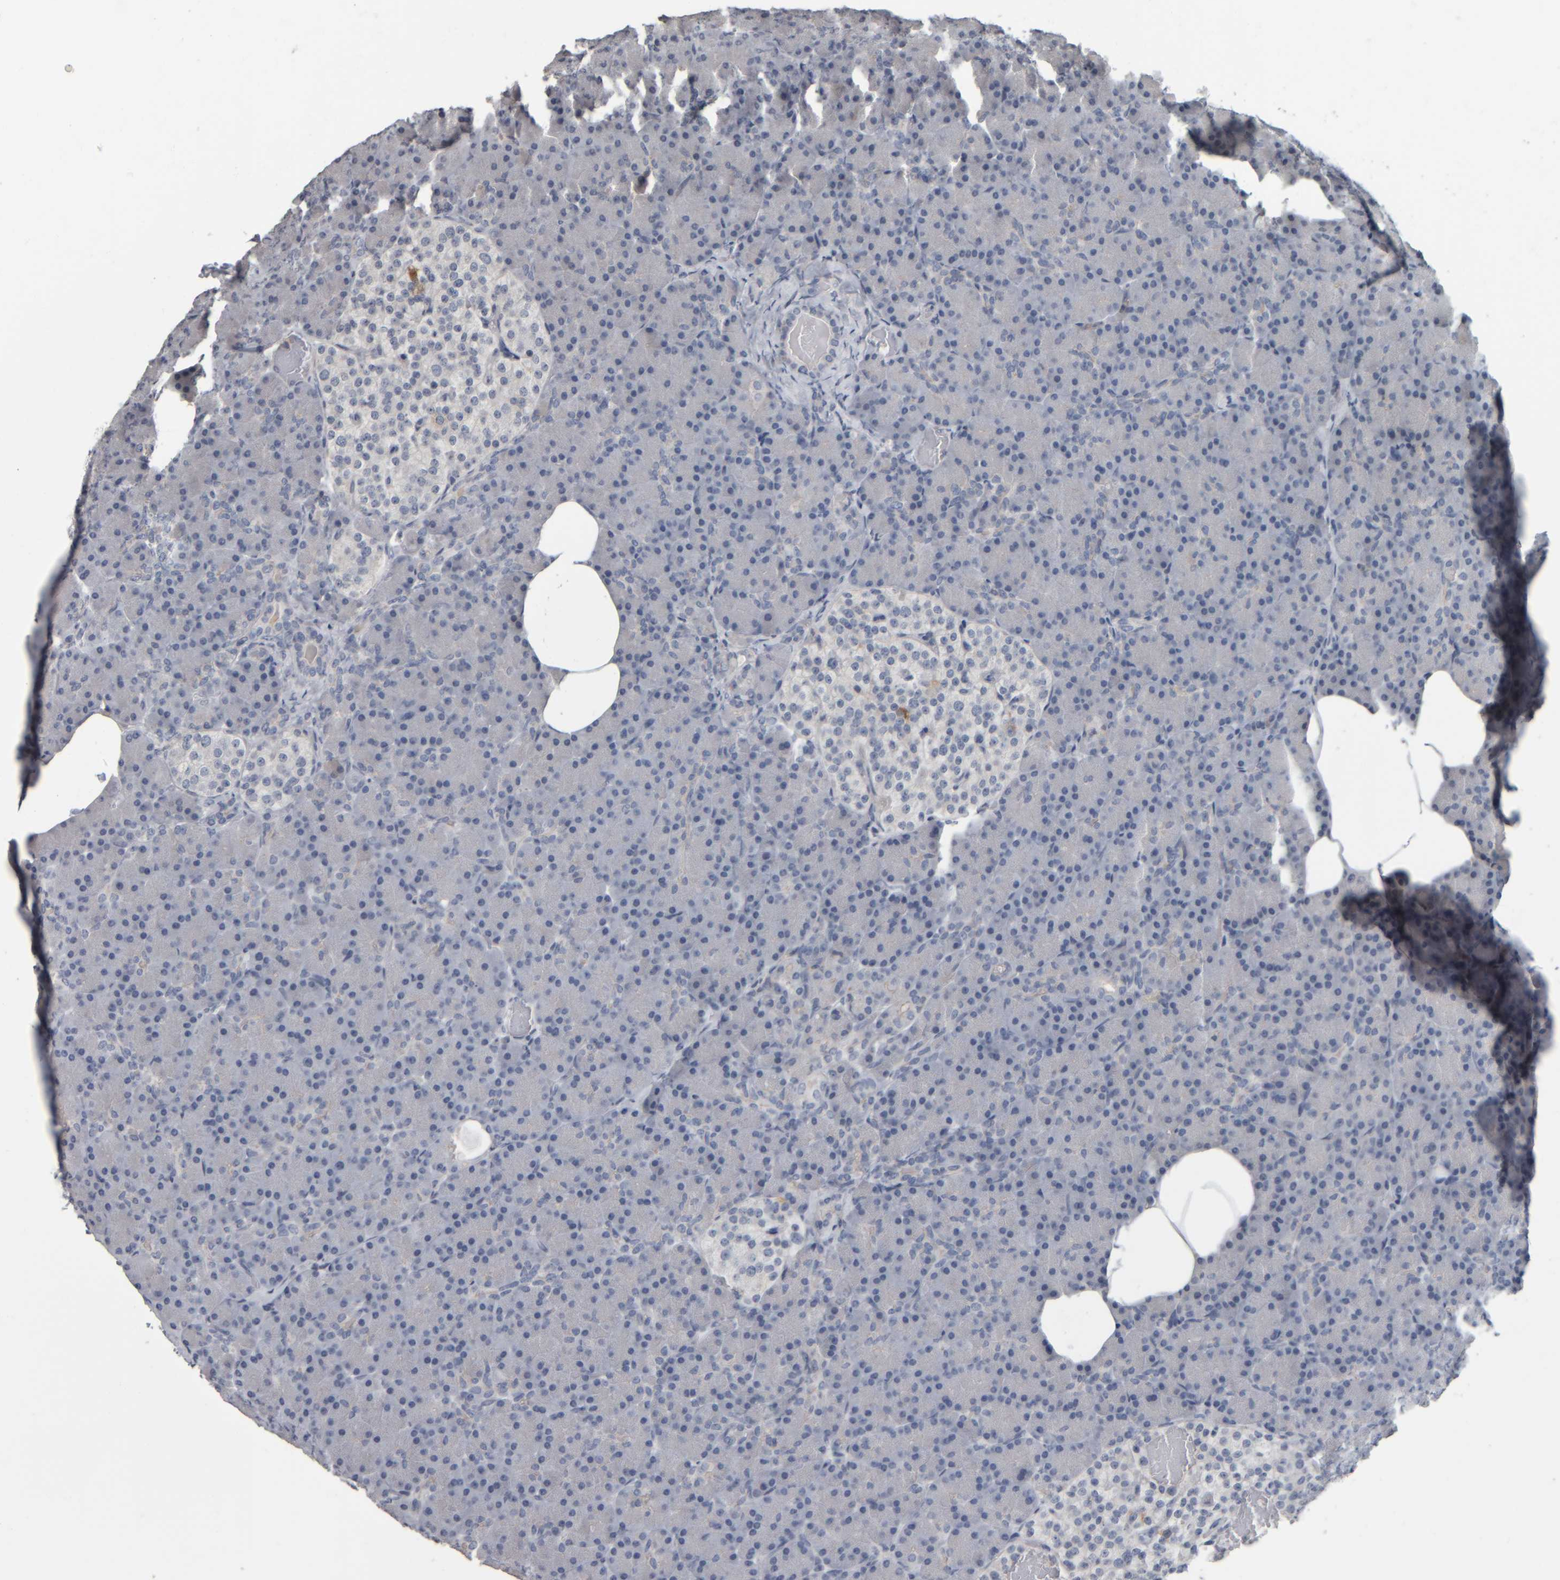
{"staining": {"intensity": "negative", "quantity": "none", "location": "none"}, "tissue": "pancreas", "cell_type": "Exocrine glandular cells", "image_type": "normal", "snomed": [{"axis": "morphology", "description": "Normal tissue, NOS"}, {"axis": "topography", "description": "Pancreas"}], "caption": "Immunohistochemistry histopathology image of unremarkable pancreas stained for a protein (brown), which demonstrates no expression in exocrine glandular cells. (DAB (3,3'-diaminobenzidine) immunohistochemistry with hematoxylin counter stain).", "gene": "CAVIN4", "patient": {"sex": "female", "age": 43}}